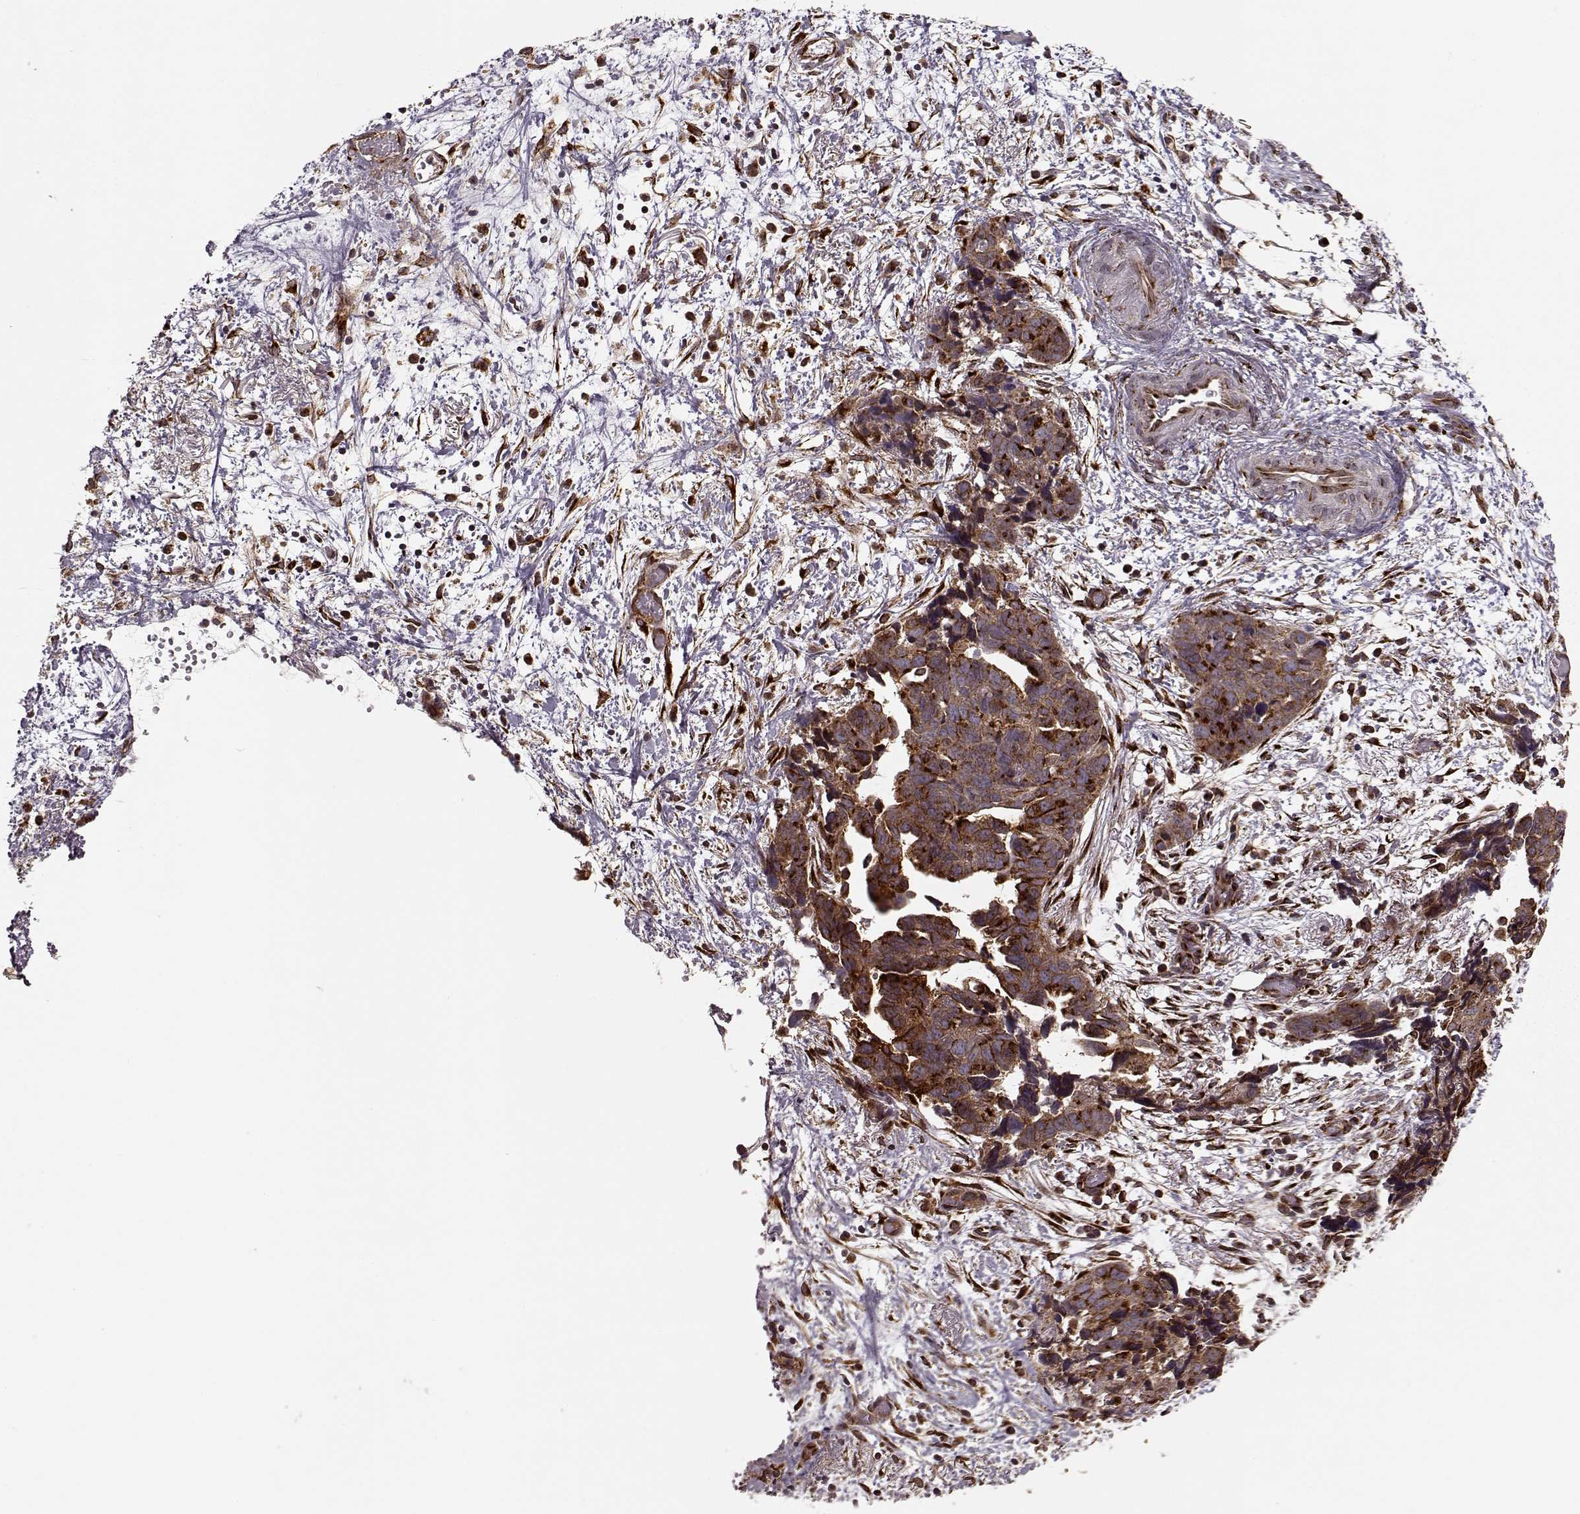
{"staining": {"intensity": "moderate", "quantity": ">75%", "location": "cytoplasmic/membranous"}, "tissue": "ovarian cancer", "cell_type": "Tumor cells", "image_type": "cancer", "snomed": [{"axis": "morphology", "description": "Cystadenocarcinoma, serous, NOS"}, {"axis": "topography", "description": "Ovary"}], "caption": "Moderate cytoplasmic/membranous staining for a protein is appreciated in approximately >75% of tumor cells of ovarian cancer (serous cystadenocarcinoma) using IHC.", "gene": "YIPF5", "patient": {"sex": "female", "age": 69}}